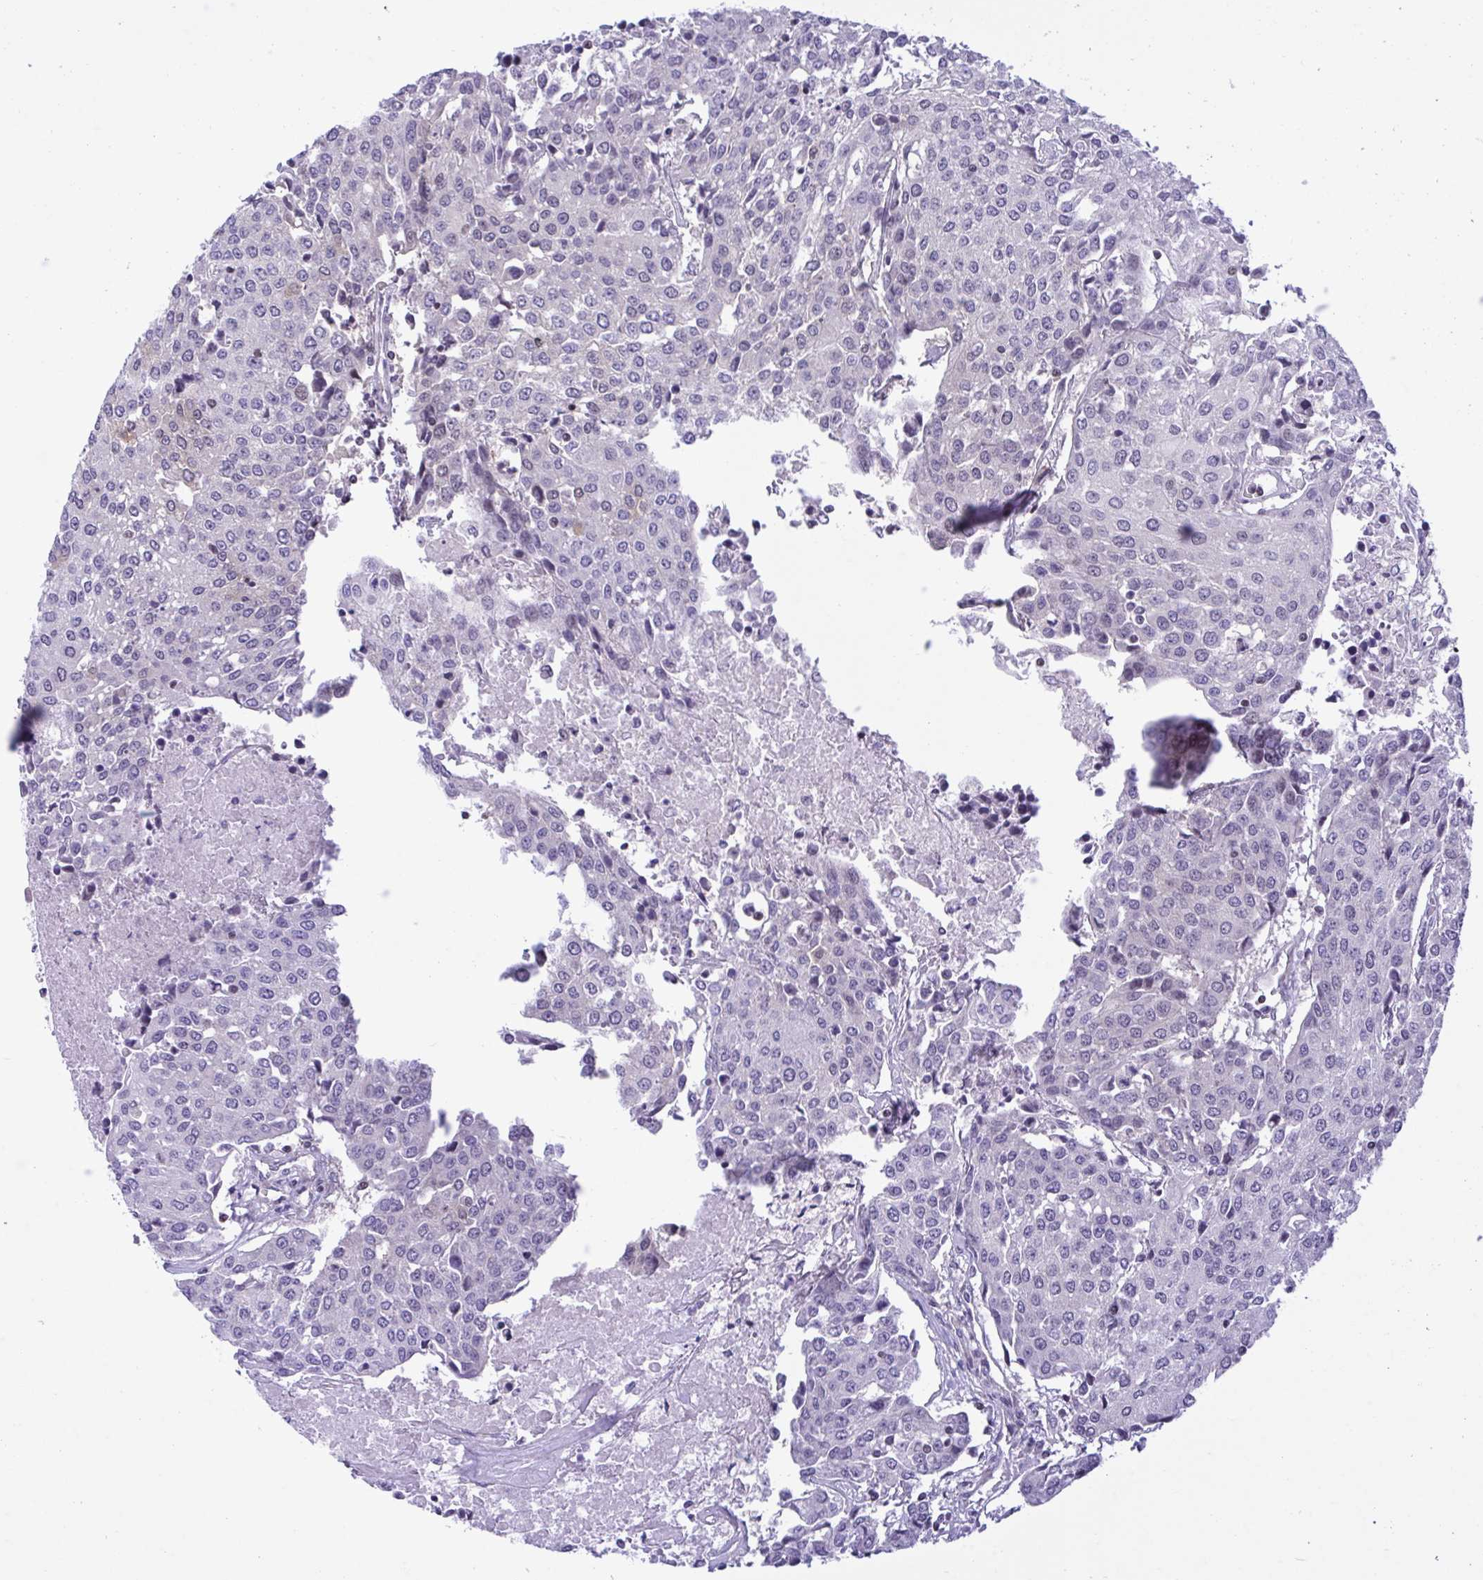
{"staining": {"intensity": "negative", "quantity": "none", "location": "none"}, "tissue": "urothelial cancer", "cell_type": "Tumor cells", "image_type": "cancer", "snomed": [{"axis": "morphology", "description": "Urothelial carcinoma, High grade"}, {"axis": "topography", "description": "Urinary bladder"}], "caption": "This is a micrograph of immunohistochemistry (IHC) staining of high-grade urothelial carcinoma, which shows no expression in tumor cells.", "gene": "SNX11", "patient": {"sex": "female", "age": 85}}